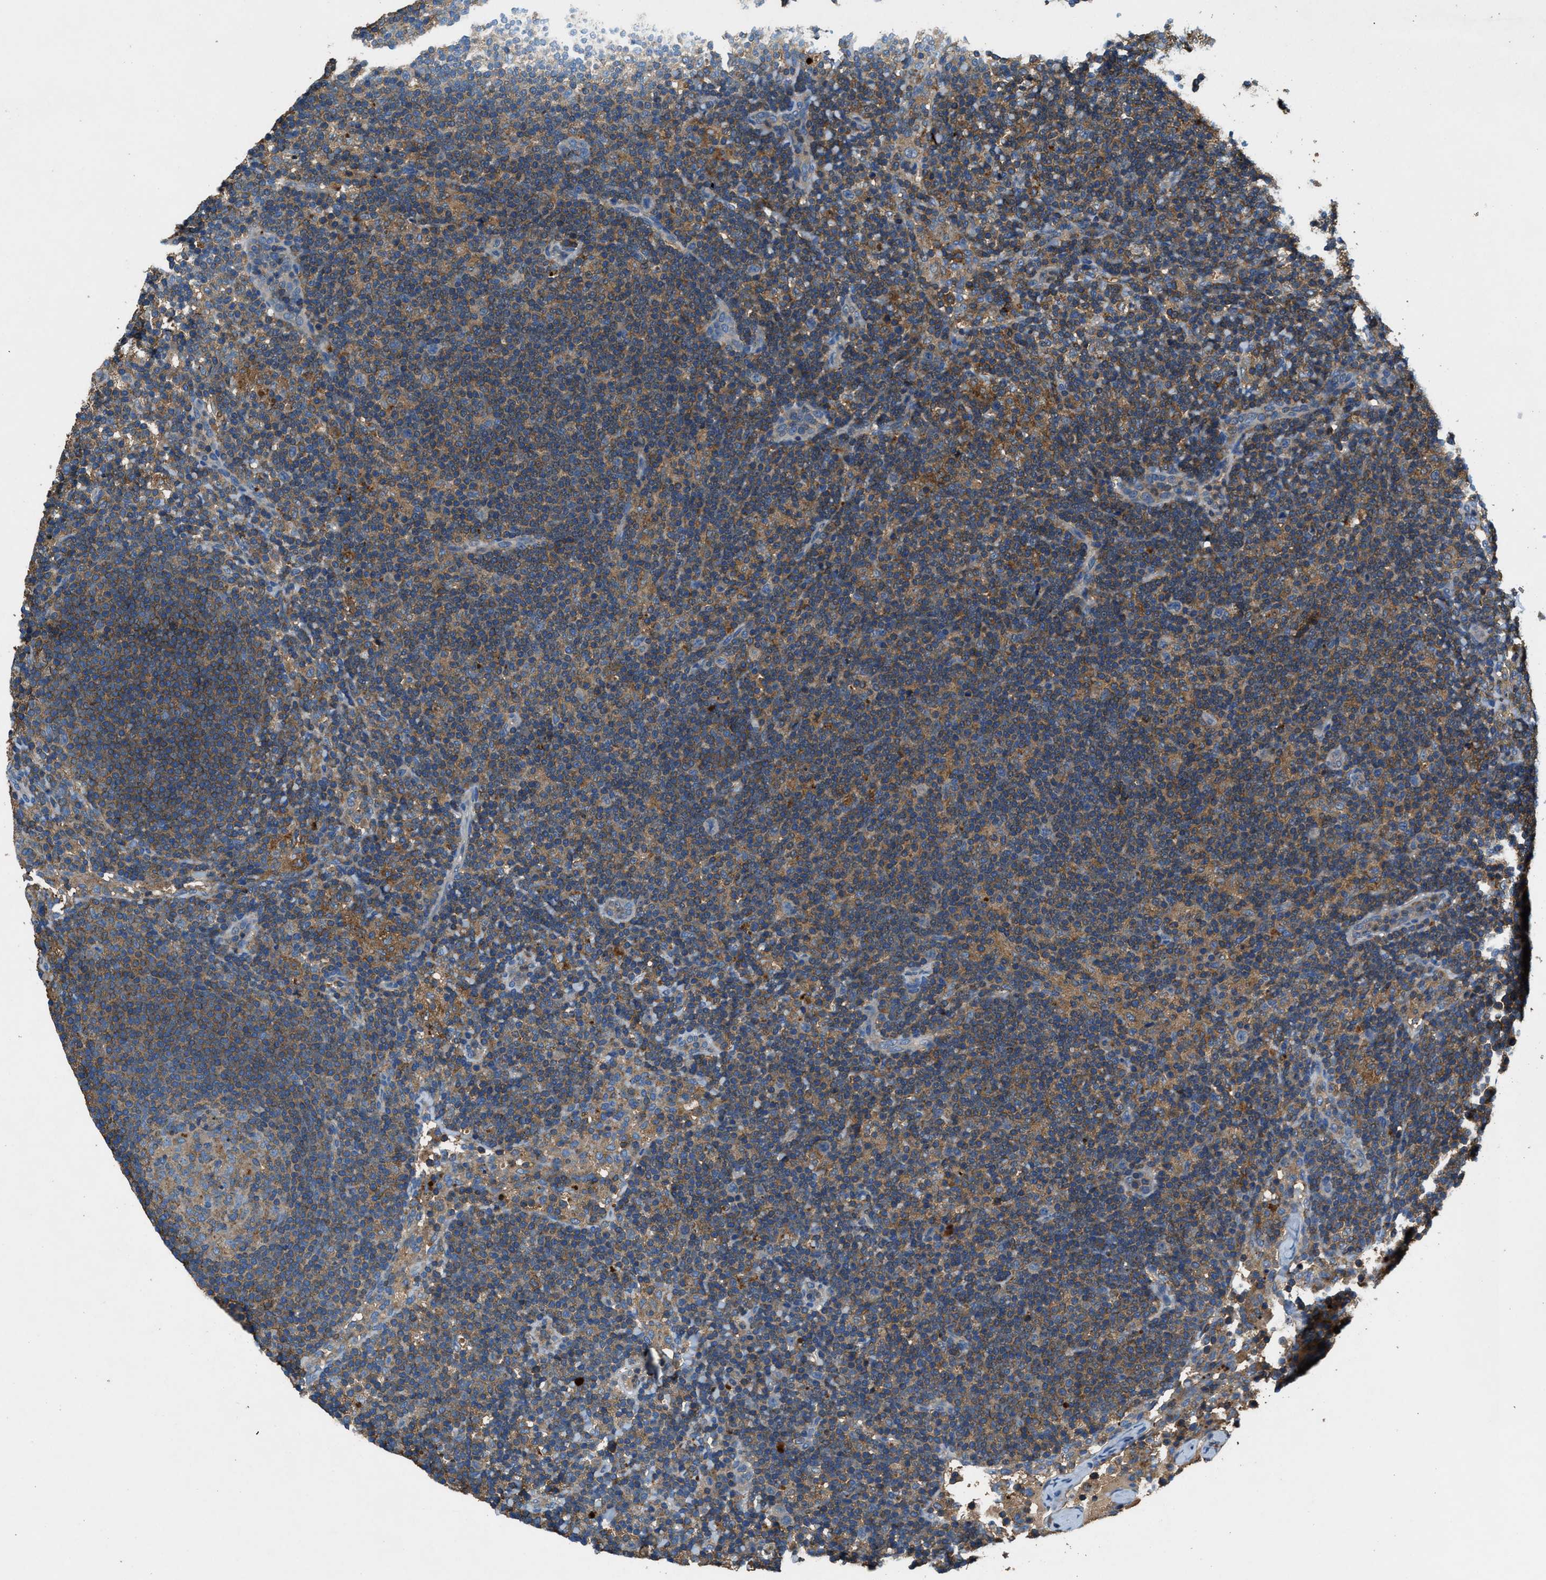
{"staining": {"intensity": "moderate", "quantity": ">75%", "location": "cytoplasmic/membranous"}, "tissue": "lymph node", "cell_type": "Germinal center cells", "image_type": "normal", "snomed": [{"axis": "morphology", "description": "Normal tissue, NOS"}, {"axis": "morphology", "description": "Carcinoid, malignant, NOS"}, {"axis": "topography", "description": "Lymph node"}], "caption": "Moderate cytoplasmic/membranous staining is seen in approximately >75% of germinal center cells in normal lymph node. Ihc stains the protein of interest in brown and the nuclei are stained blue.", "gene": "BLOC1S1", "patient": {"sex": "male", "age": 47}}